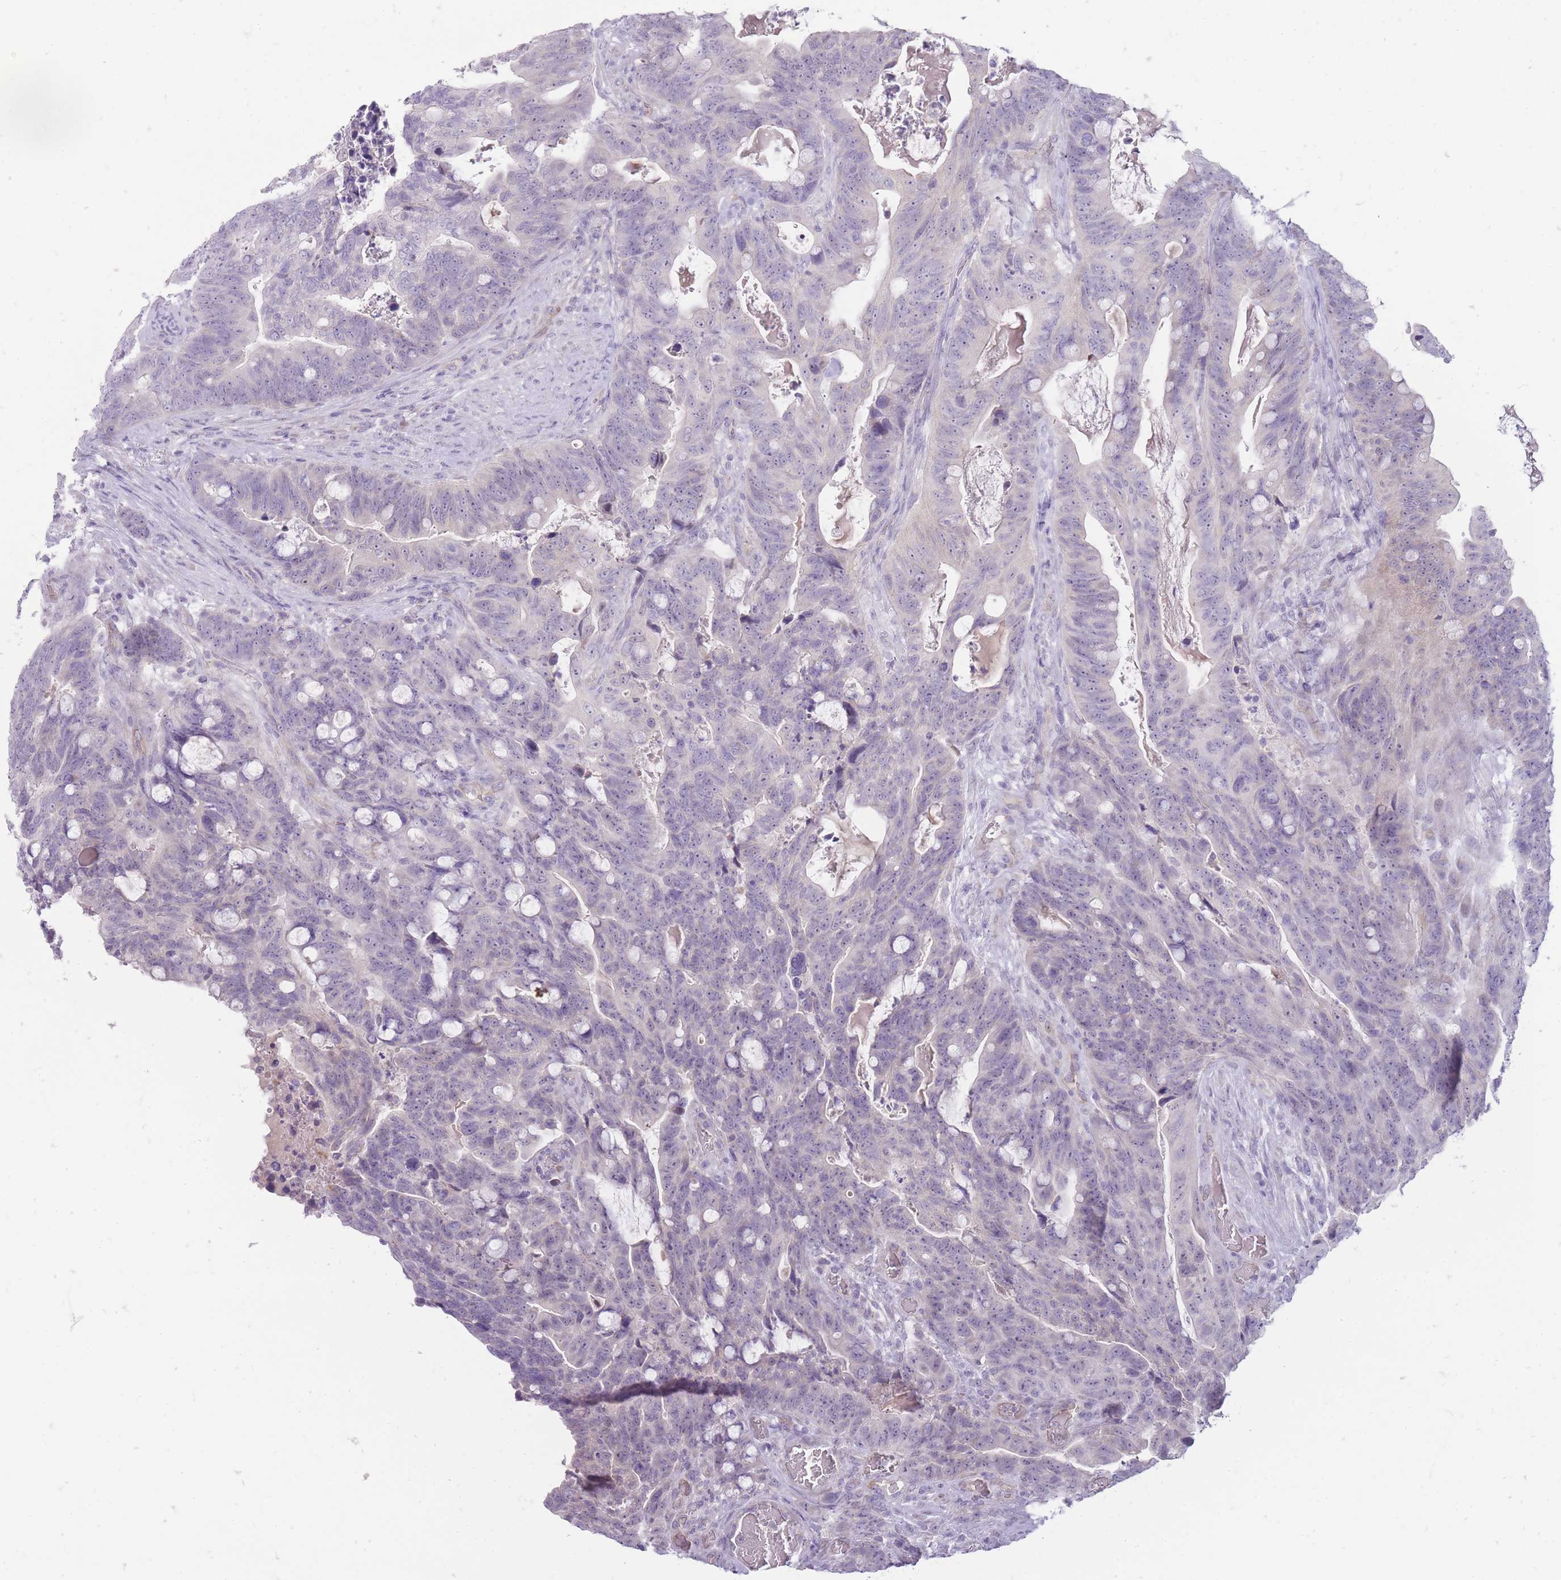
{"staining": {"intensity": "negative", "quantity": "none", "location": "none"}, "tissue": "colorectal cancer", "cell_type": "Tumor cells", "image_type": "cancer", "snomed": [{"axis": "morphology", "description": "Adenocarcinoma, NOS"}, {"axis": "topography", "description": "Colon"}], "caption": "Immunohistochemical staining of adenocarcinoma (colorectal) reveals no significant expression in tumor cells.", "gene": "ERICH4", "patient": {"sex": "female", "age": 82}}